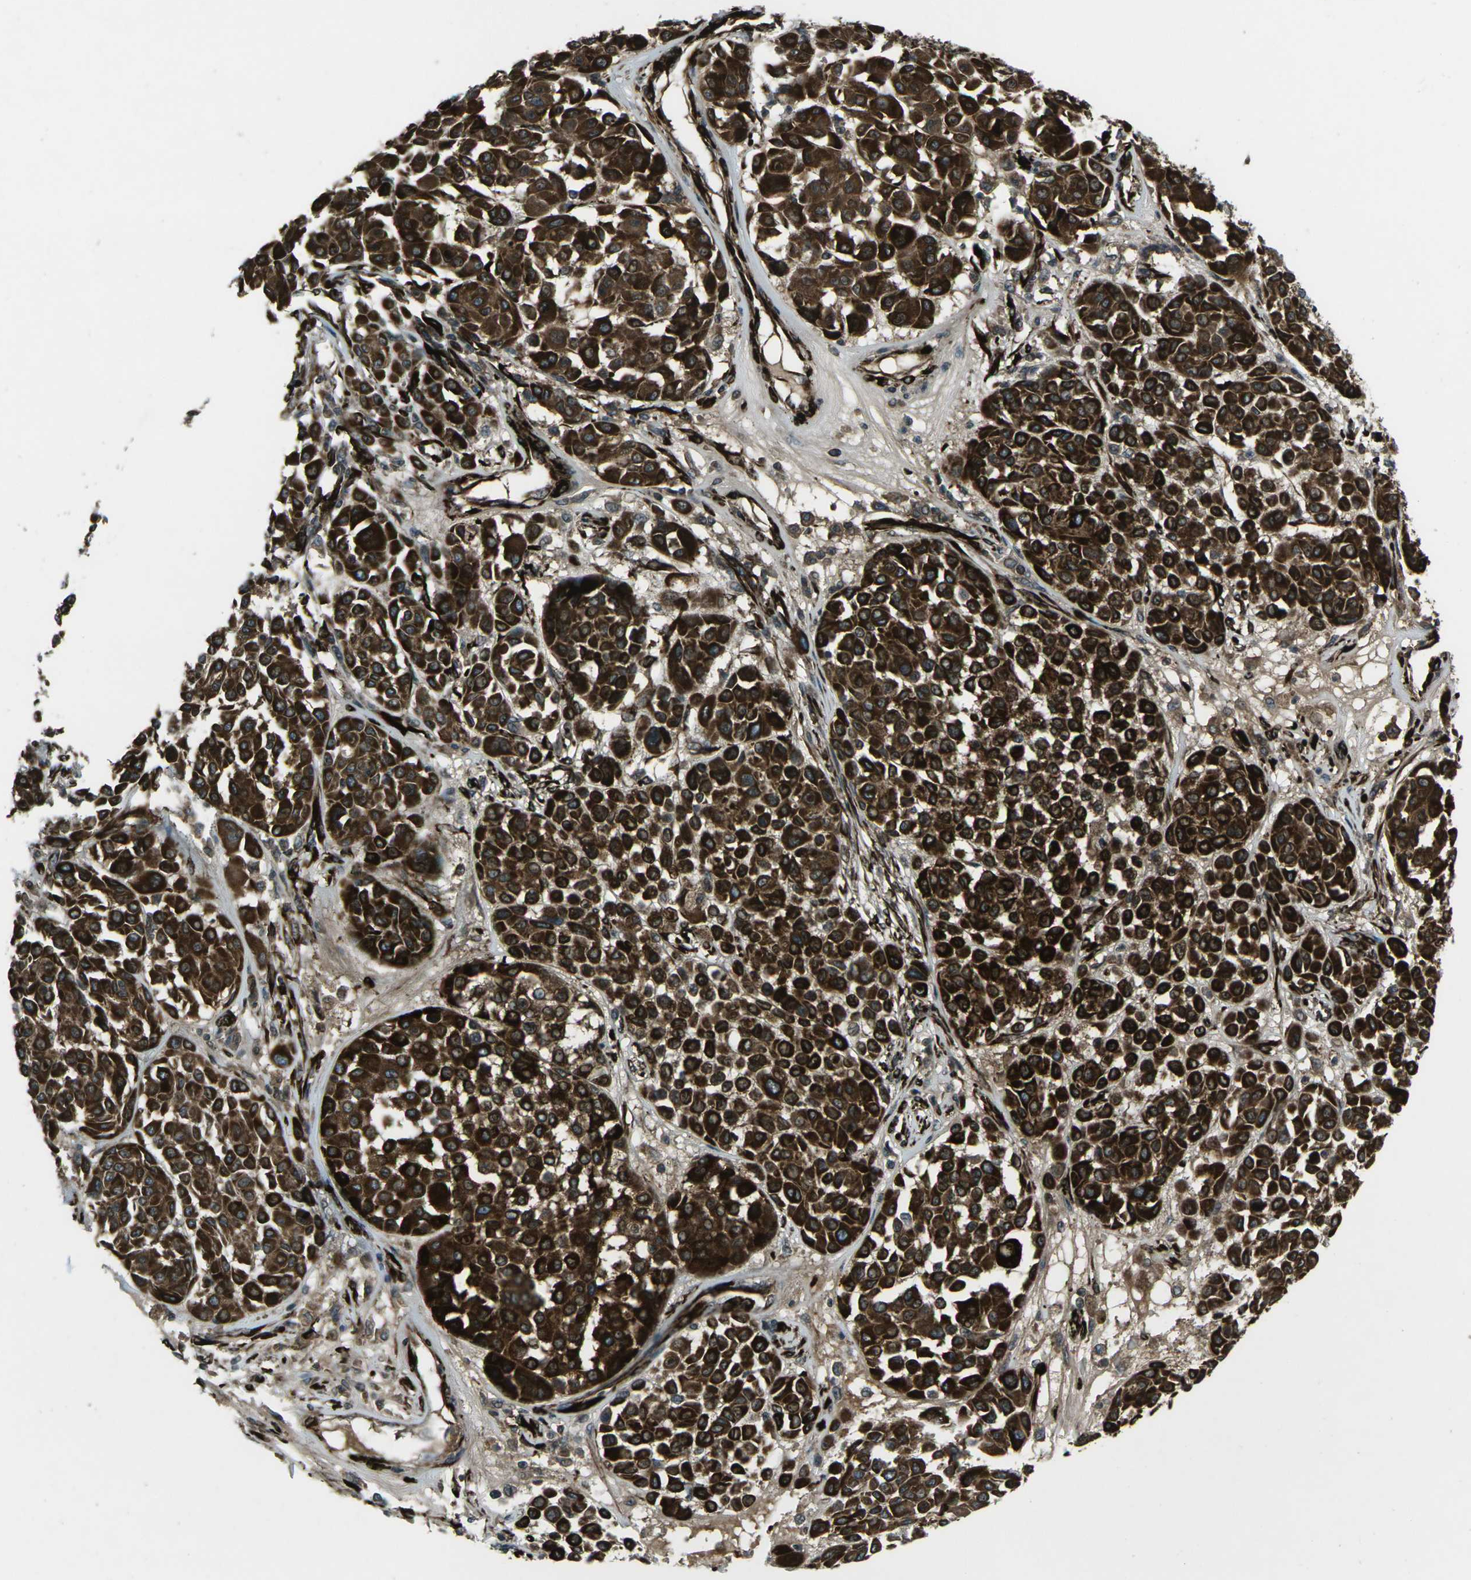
{"staining": {"intensity": "strong", "quantity": ">75%", "location": "cytoplasmic/membranous"}, "tissue": "melanoma", "cell_type": "Tumor cells", "image_type": "cancer", "snomed": [{"axis": "morphology", "description": "Malignant melanoma, Metastatic site"}, {"axis": "topography", "description": "Soft tissue"}], "caption": "DAB immunohistochemical staining of melanoma shows strong cytoplasmic/membranous protein staining in about >75% of tumor cells.", "gene": "LSMEM1", "patient": {"sex": "male", "age": 41}}